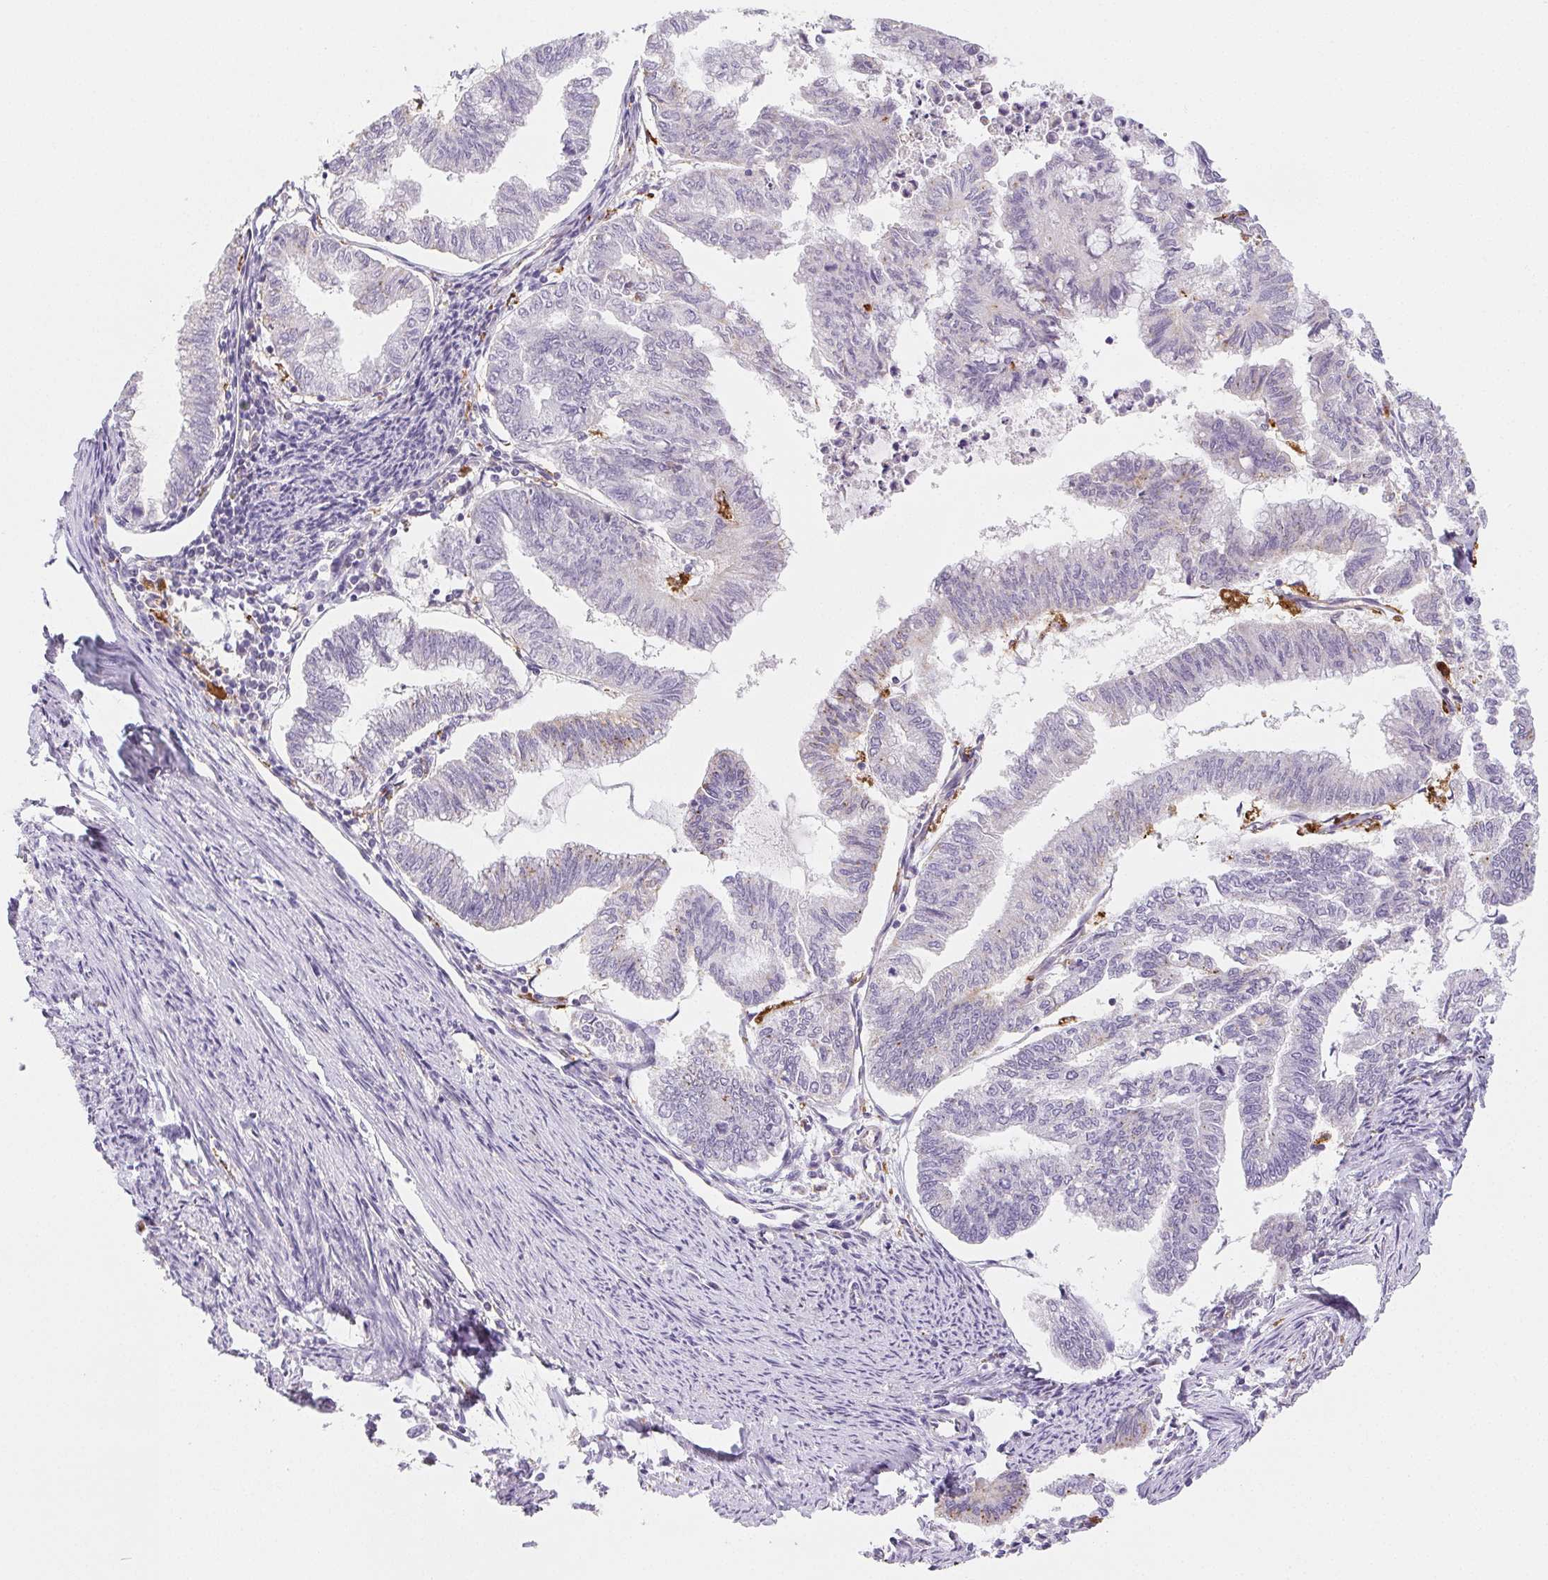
{"staining": {"intensity": "negative", "quantity": "none", "location": "none"}, "tissue": "endometrial cancer", "cell_type": "Tumor cells", "image_type": "cancer", "snomed": [{"axis": "morphology", "description": "Adenocarcinoma, NOS"}, {"axis": "topography", "description": "Endometrium"}], "caption": "A high-resolution micrograph shows IHC staining of endometrial cancer, which exhibits no significant expression in tumor cells. (DAB (3,3'-diaminobenzidine) IHC with hematoxylin counter stain).", "gene": "LIPA", "patient": {"sex": "female", "age": 79}}